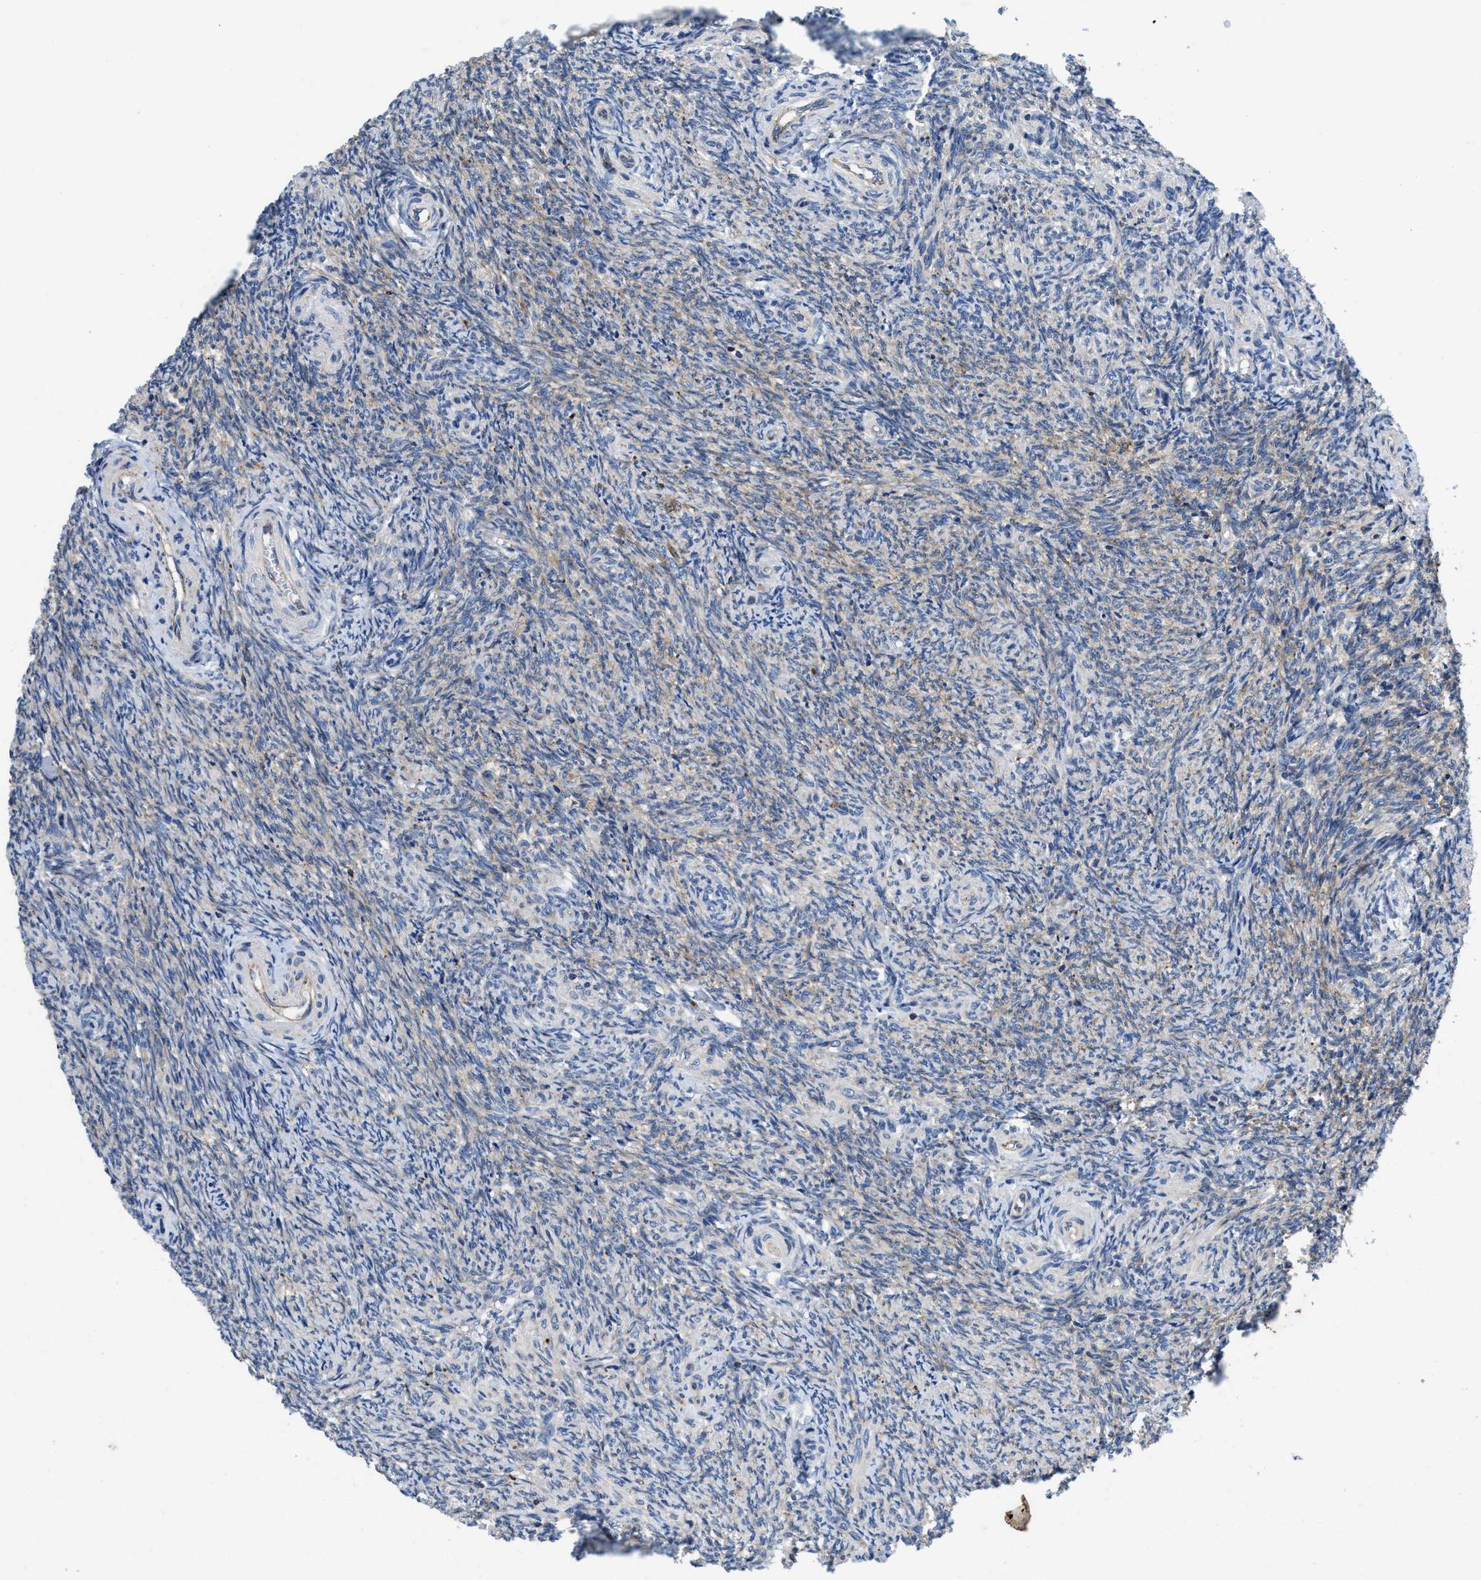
{"staining": {"intensity": "weak", "quantity": ">75%", "location": "cytoplasmic/membranous"}, "tissue": "ovary", "cell_type": "Follicle cells", "image_type": "normal", "snomed": [{"axis": "morphology", "description": "Normal tissue, NOS"}, {"axis": "topography", "description": "Ovary"}], "caption": "Immunohistochemical staining of normal human ovary shows weak cytoplasmic/membranous protein staining in about >75% of follicle cells.", "gene": "ENPP4", "patient": {"sex": "female", "age": 41}}